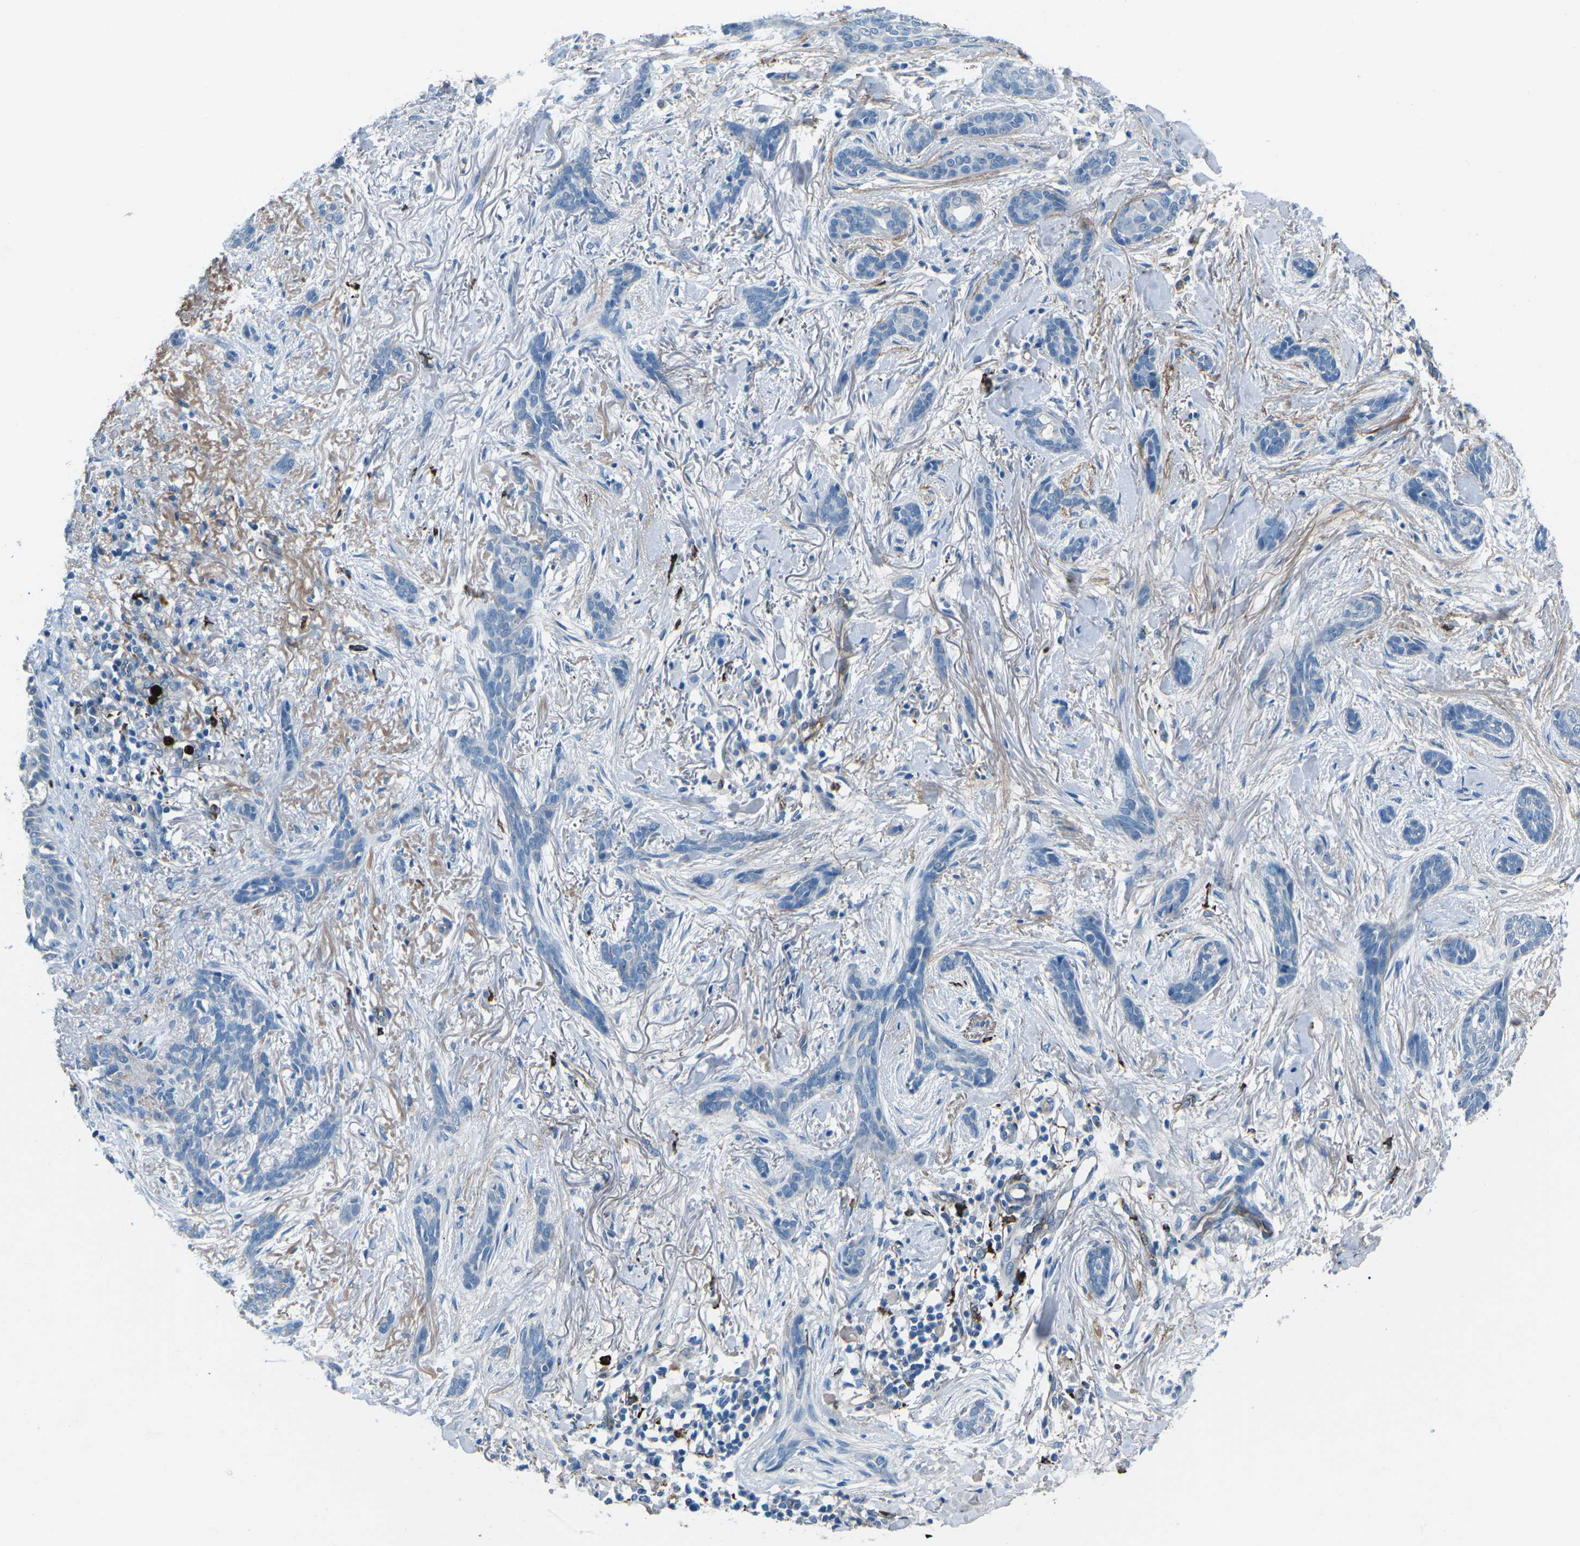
{"staining": {"intensity": "negative", "quantity": "none", "location": "none"}, "tissue": "skin cancer", "cell_type": "Tumor cells", "image_type": "cancer", "snomed": [{"axis": "morphology", "description": "Basal cell carcinoma"}, {"axis": "morphology", "description": "Adnexal tumor, benign"}, {"axis": "topography", "description": "Skin"}], "caption": "Protein analysis of skin basal cell carcinoma demonstrates no significant positivity in tumor cells. Brightfield microscopy of IHC stained with DAB (3,3'-diaminobenzidine) (brown) and hematoxylin (blue), captured at high magnification.", "gene": "FCN1", "patient": {"sex": "female", "age": 42}}